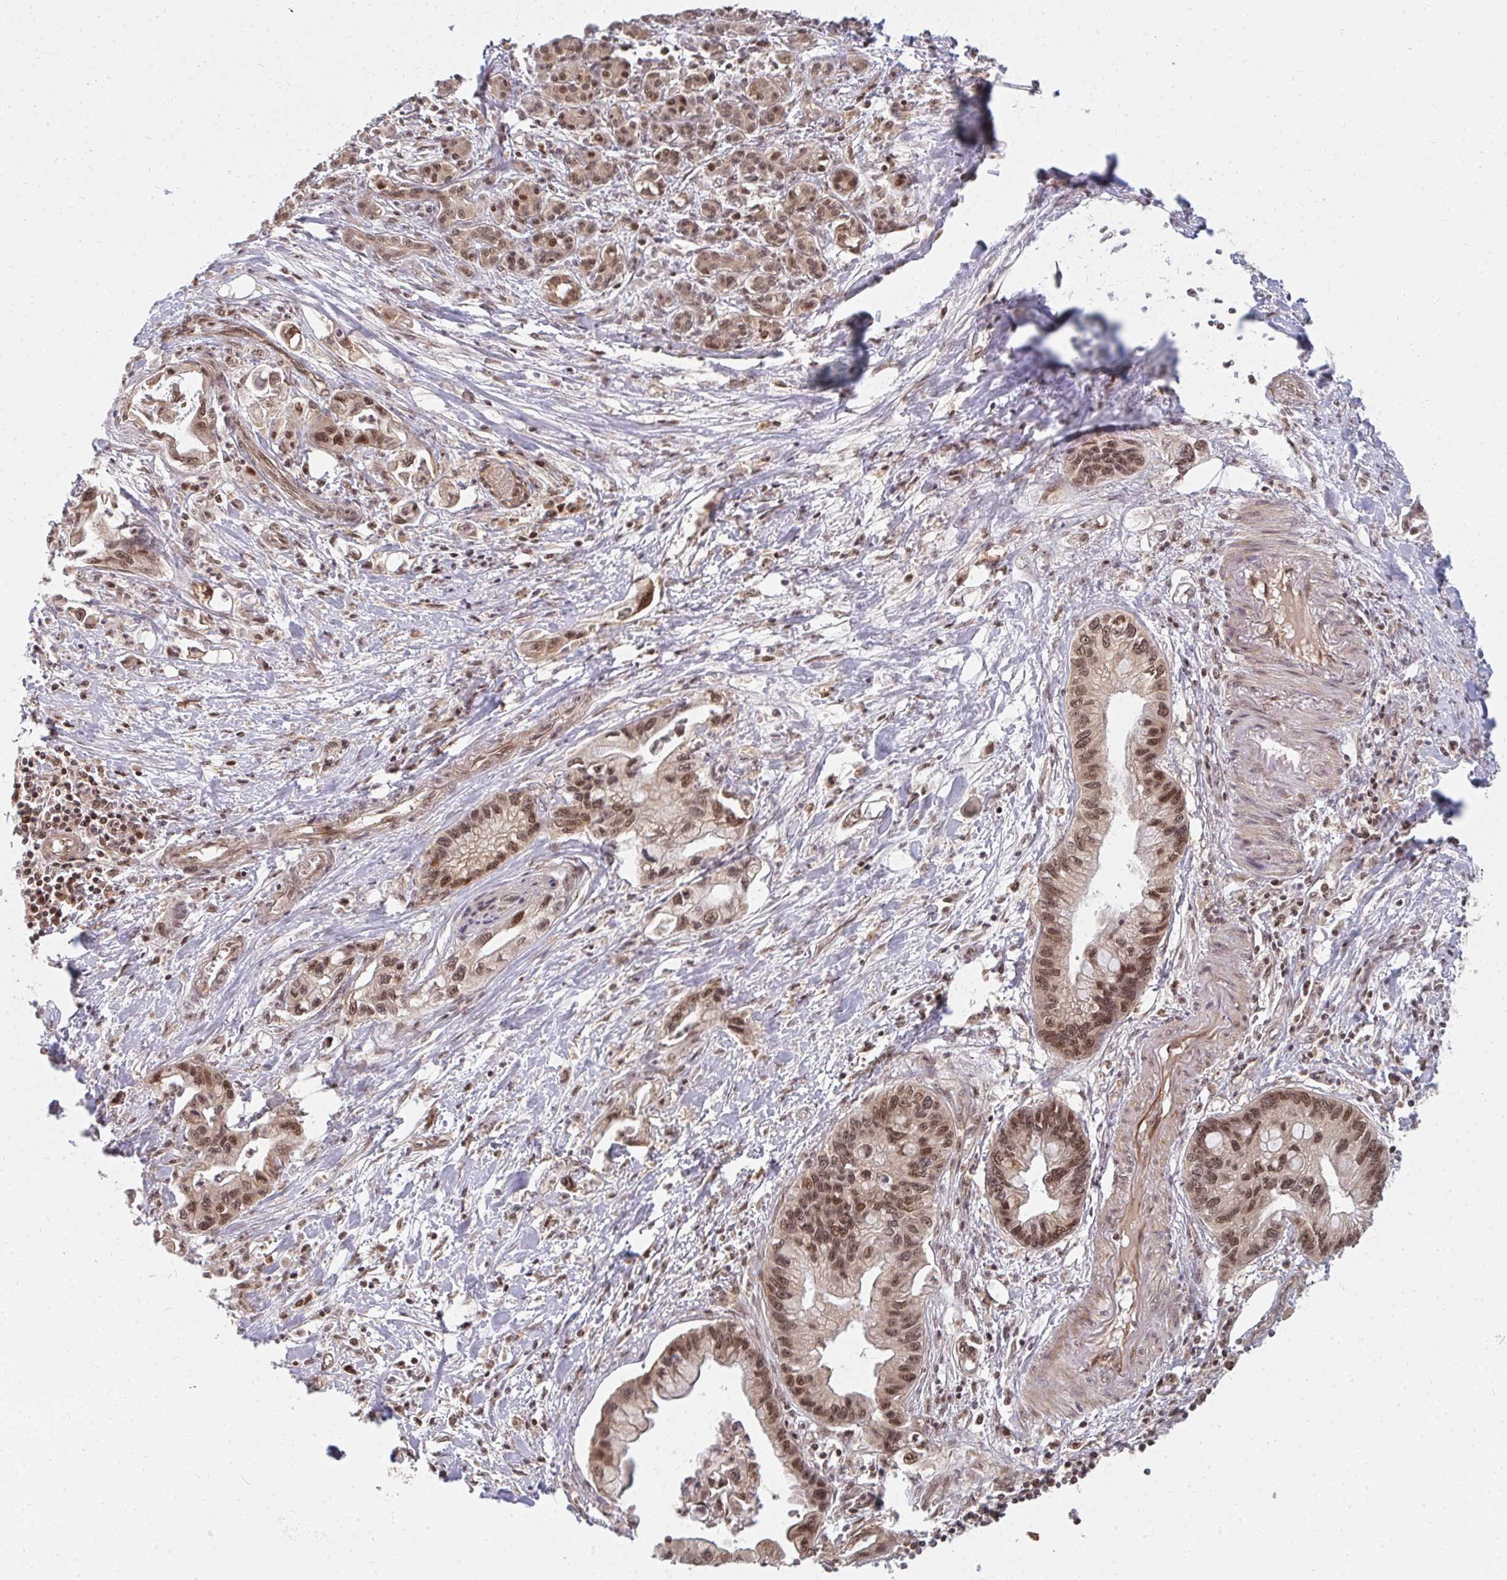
{"staining": {"intensity": "moderate", "quantity": ">75%", "location": "nuclear"}, "tissue": "pancreatic cancer", "cell_type": "Tumor cells", "image_type": "cancer", "snomed": [{"axis": "morphology", "description": "Adenocarcinoma, NOS"}, {"axis": "topography", "description": "Pancreas"}], "caption": "Protein positivity by immunohistochemistry exhibits moderate nuclear expression in about >75% of tumor cells in pancreatic cancer (adenocarcinoma). (brown staining indicates protein expression, while blue staining denotes nuclei).", "gene": "GTF3C6", "patient": {"sex": "male", "age": 61}}